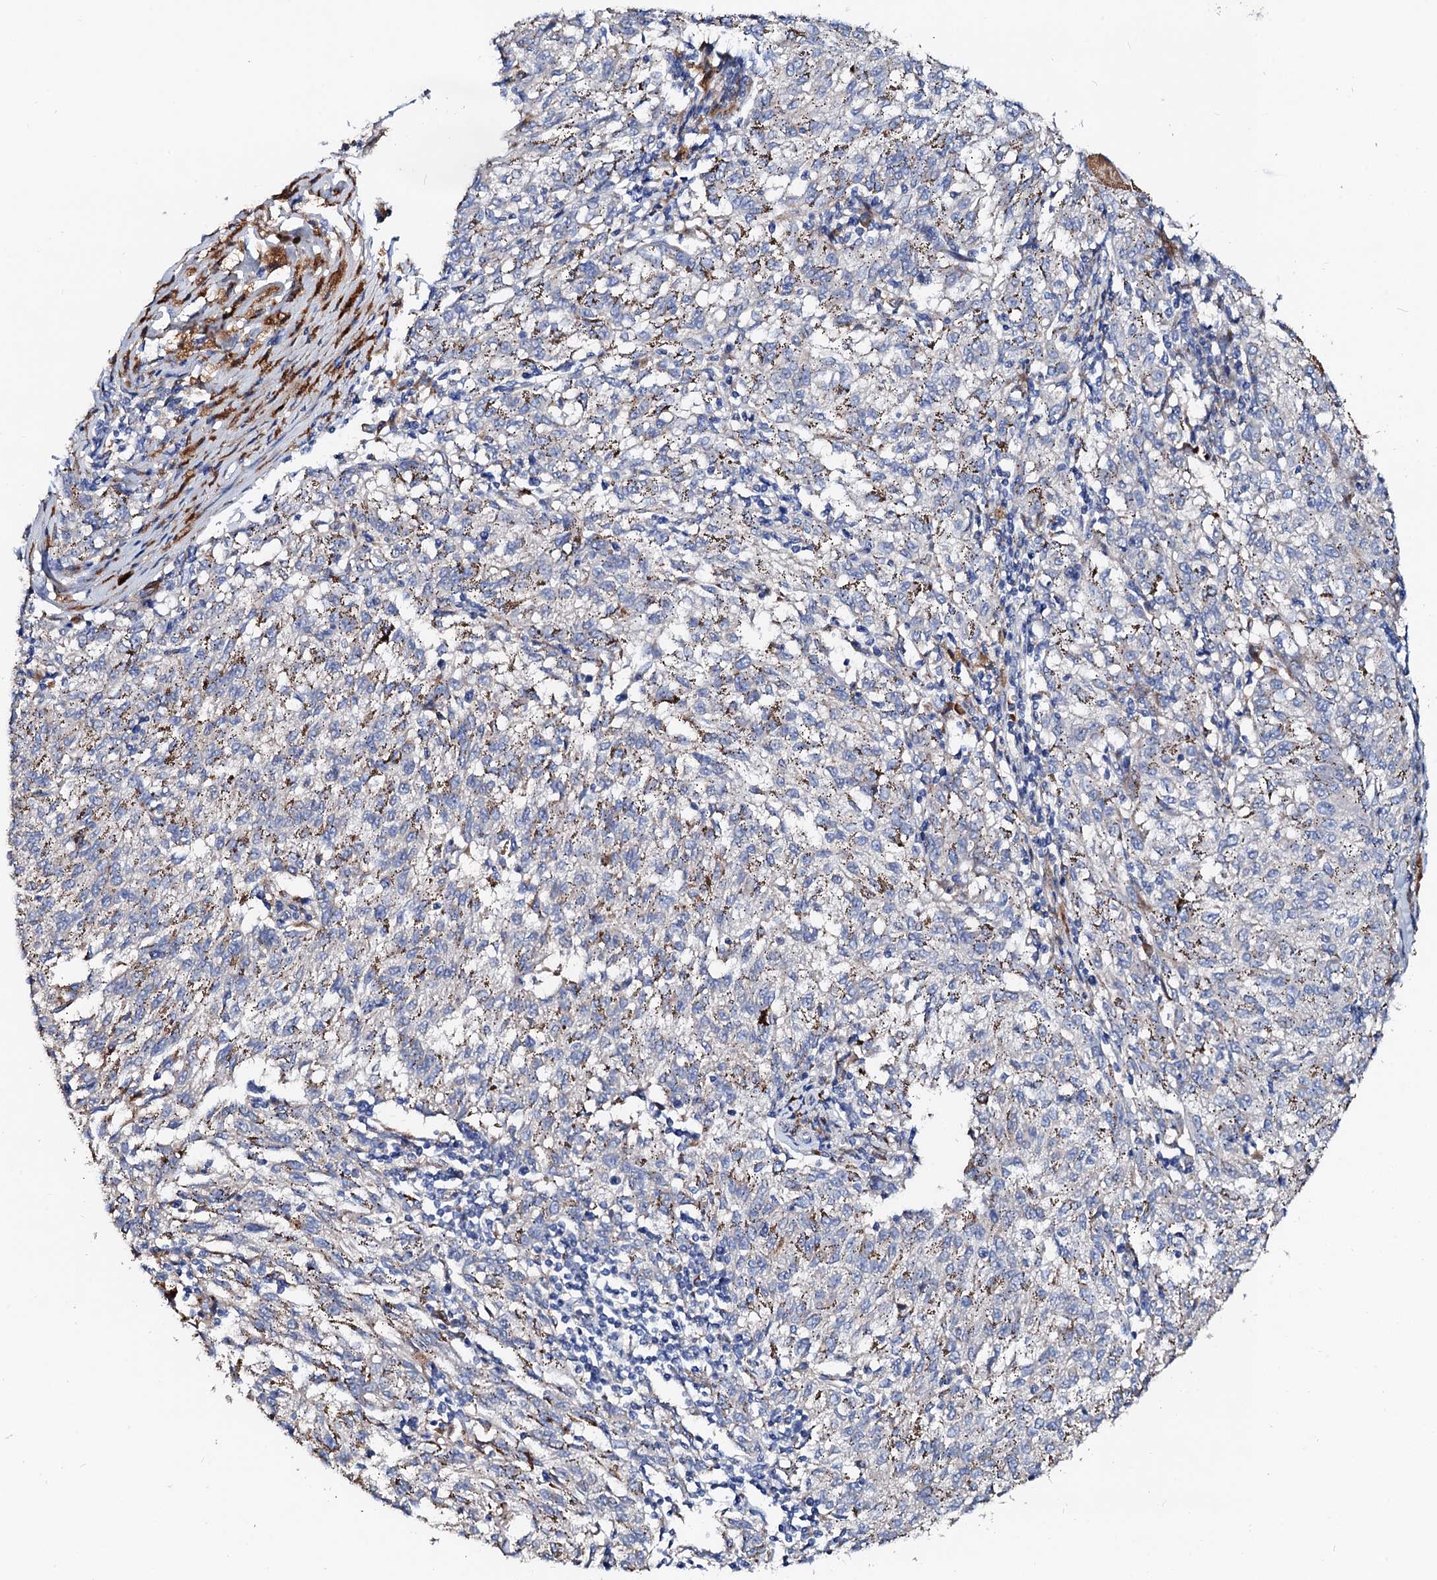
{"staining": {"intensity": "negative", "quantity": "none", "location": "none"}, "tissue": "melanoma", "cell_type": "Tumor cells", "image_type": "cancer", "snomed": [{"axis": "morphology", "description": "Malignant melanoma, NOS"}, {"axis": "topography", "description": "Skin"}], "caption": "A photomicrograph of melanoma stained for a protein shows no brown staining in tumor cells.", "gene": "SLC10A7", "patient": {"sex": "female", "age": 72}}